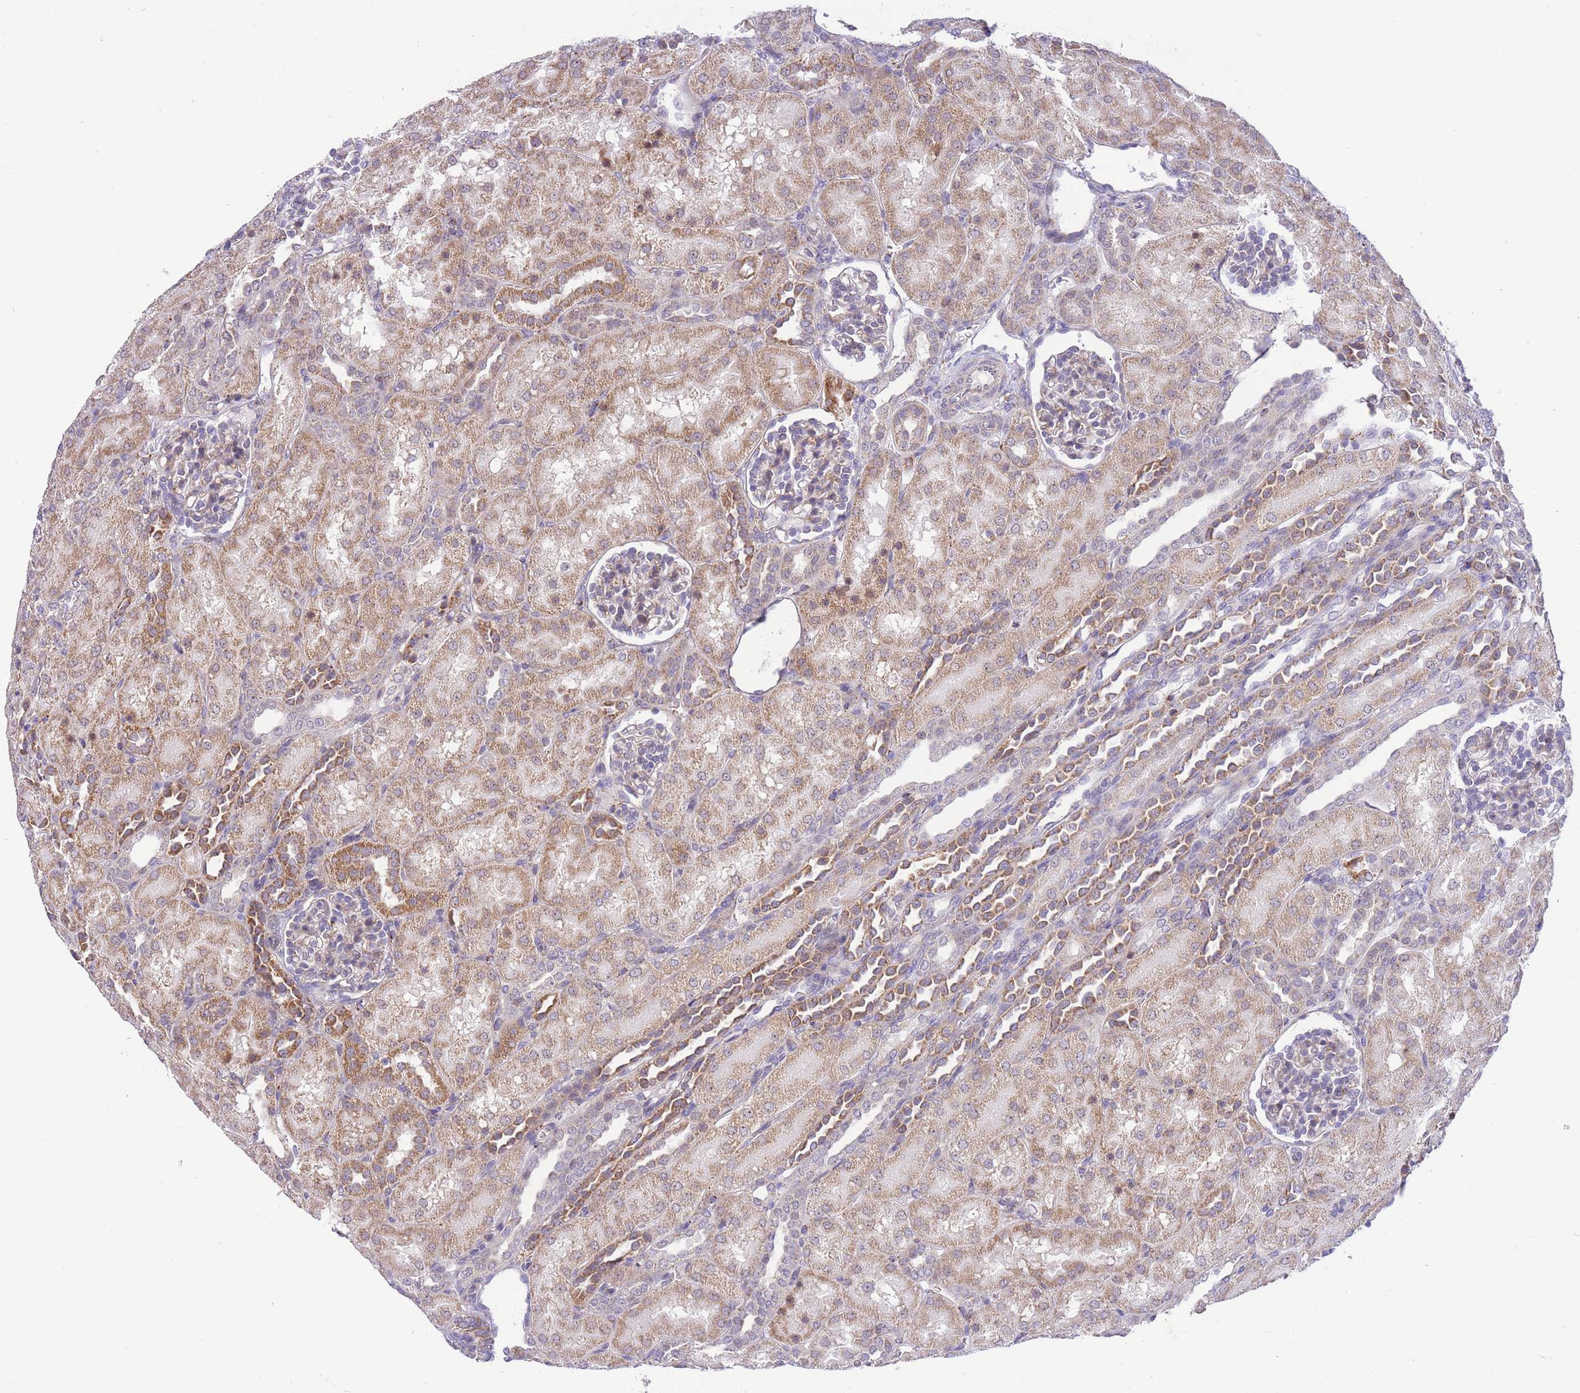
{"staining": {"intensity": "weak", "quantity": "25%-75%", "location": "cytoplasmic/membranous"}, "tissue": "kidney", "cell_type": "Cells in glomeruli", "image_type": "normal", "snomed": [{"axis": "morphology", "description": "Normal tissue, NOS"}, {"axis": "topography", "description": "Kidney"}], "caption": "Brown immunohistochemical staining in unremarkable kidney reveals weak cytoplasmic/membranous positivity in about 25%-75% of cells in glomeruli. (DAB IHC with brightfield microscopy, high magnification).", "gene": "EXOSC8", "patient": {"sex": "male", "age": 1}}